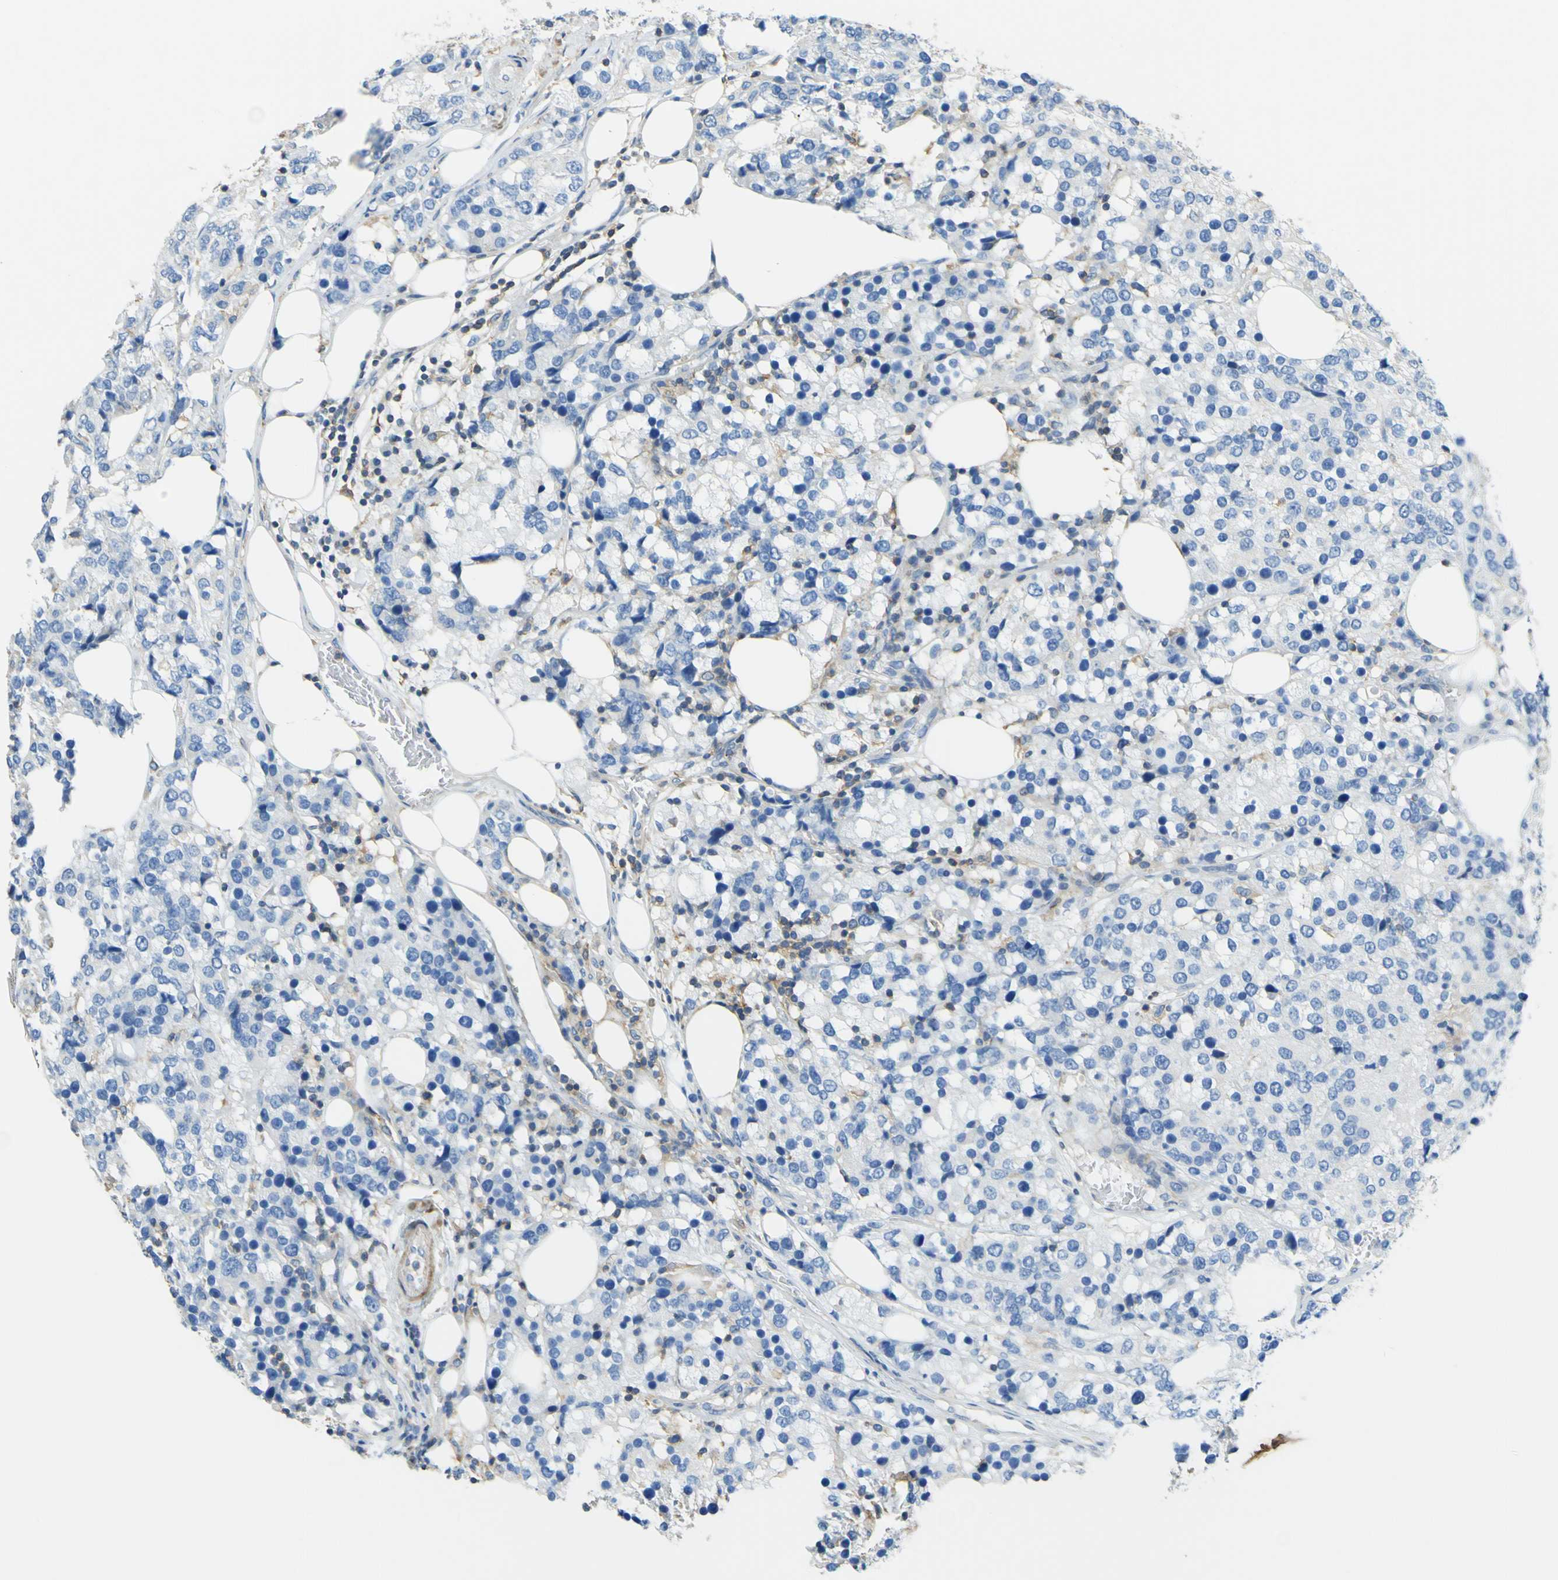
{"staining": {"intensity": "negative", "quantity": "none", "location": "none"}, "tissue": "breast cancer", "cell_type": "Tumor cells", "image_type": "cancer", "snomed": [{"axis": "morphology", "description": "Lobular carcinoma"}, {"axis": "topography", "description": "Breast"}], "caption": "Tumor cells are negative for protein expression in human breast lobular carcinoma.", "gene": "OGN", "patient": {"sex": "female", "age": 59}}